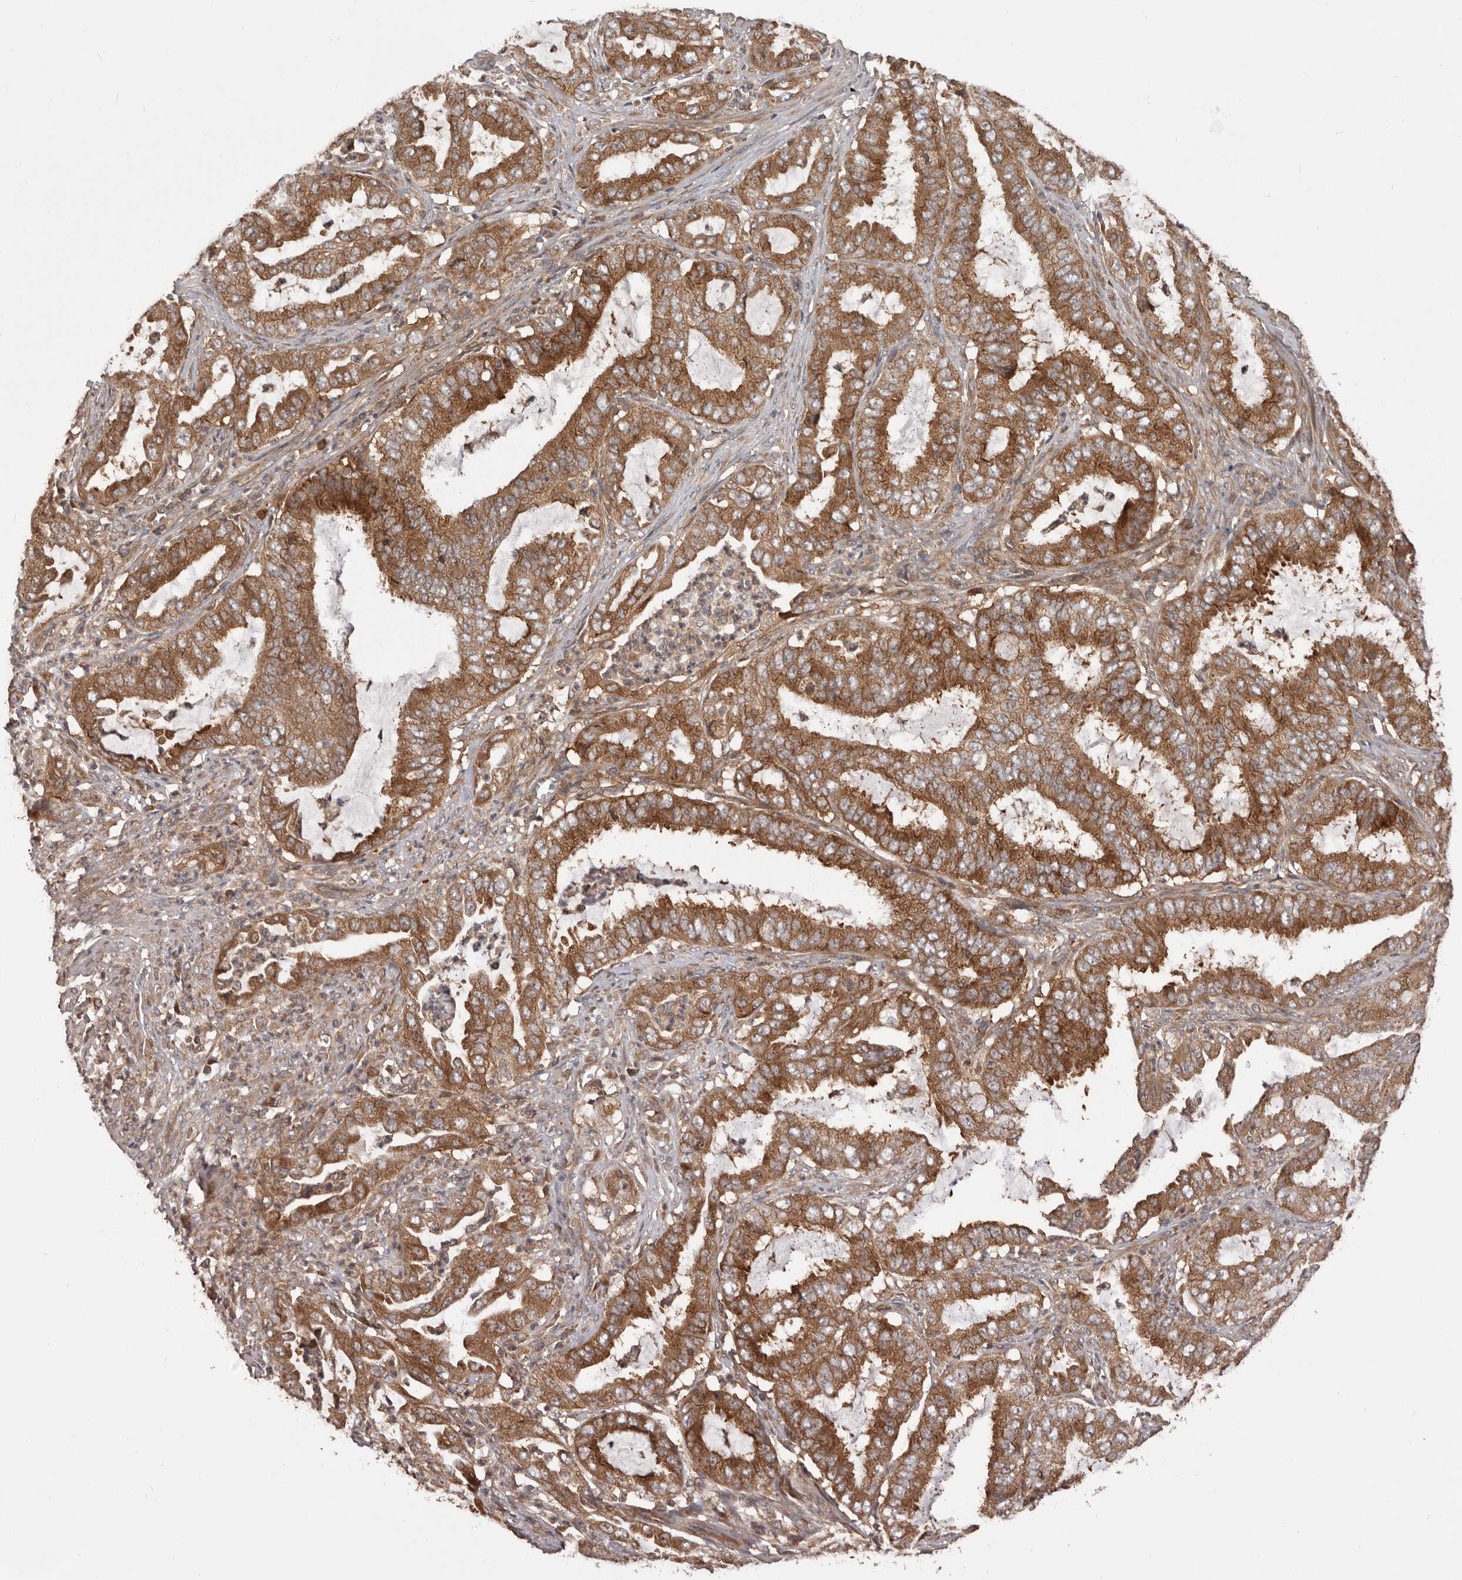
{"staining": {"intensity": "moderate", "quantity": ">75%", "location": "cytoplasmic/membranous"}, "tissue": "endometrial cancer", "cell_type": "Tumor cells", "image_type": "cancer", "snomed": [{"axis": "morphology", "description": "Adenocarcinoma, NOS"}, {"axis": "topography", "description": "Endometrium"}], "caption": "Immunohistochemistry (DAB (3,3'-diaminobenzidine)) staining of endometrial cancer exhibits moderate cytoplasmic/membranous protein positivity in approximately >75% of tumor cells. The protein of interest is stained brown, and the nuclei are stained in blue (DAB (3,3'-diaminobenzidine) IHC with brightfield microscopy, high magnification).", "gene": "HBS1L", "patient": {"sex": "female", "age": 51}}